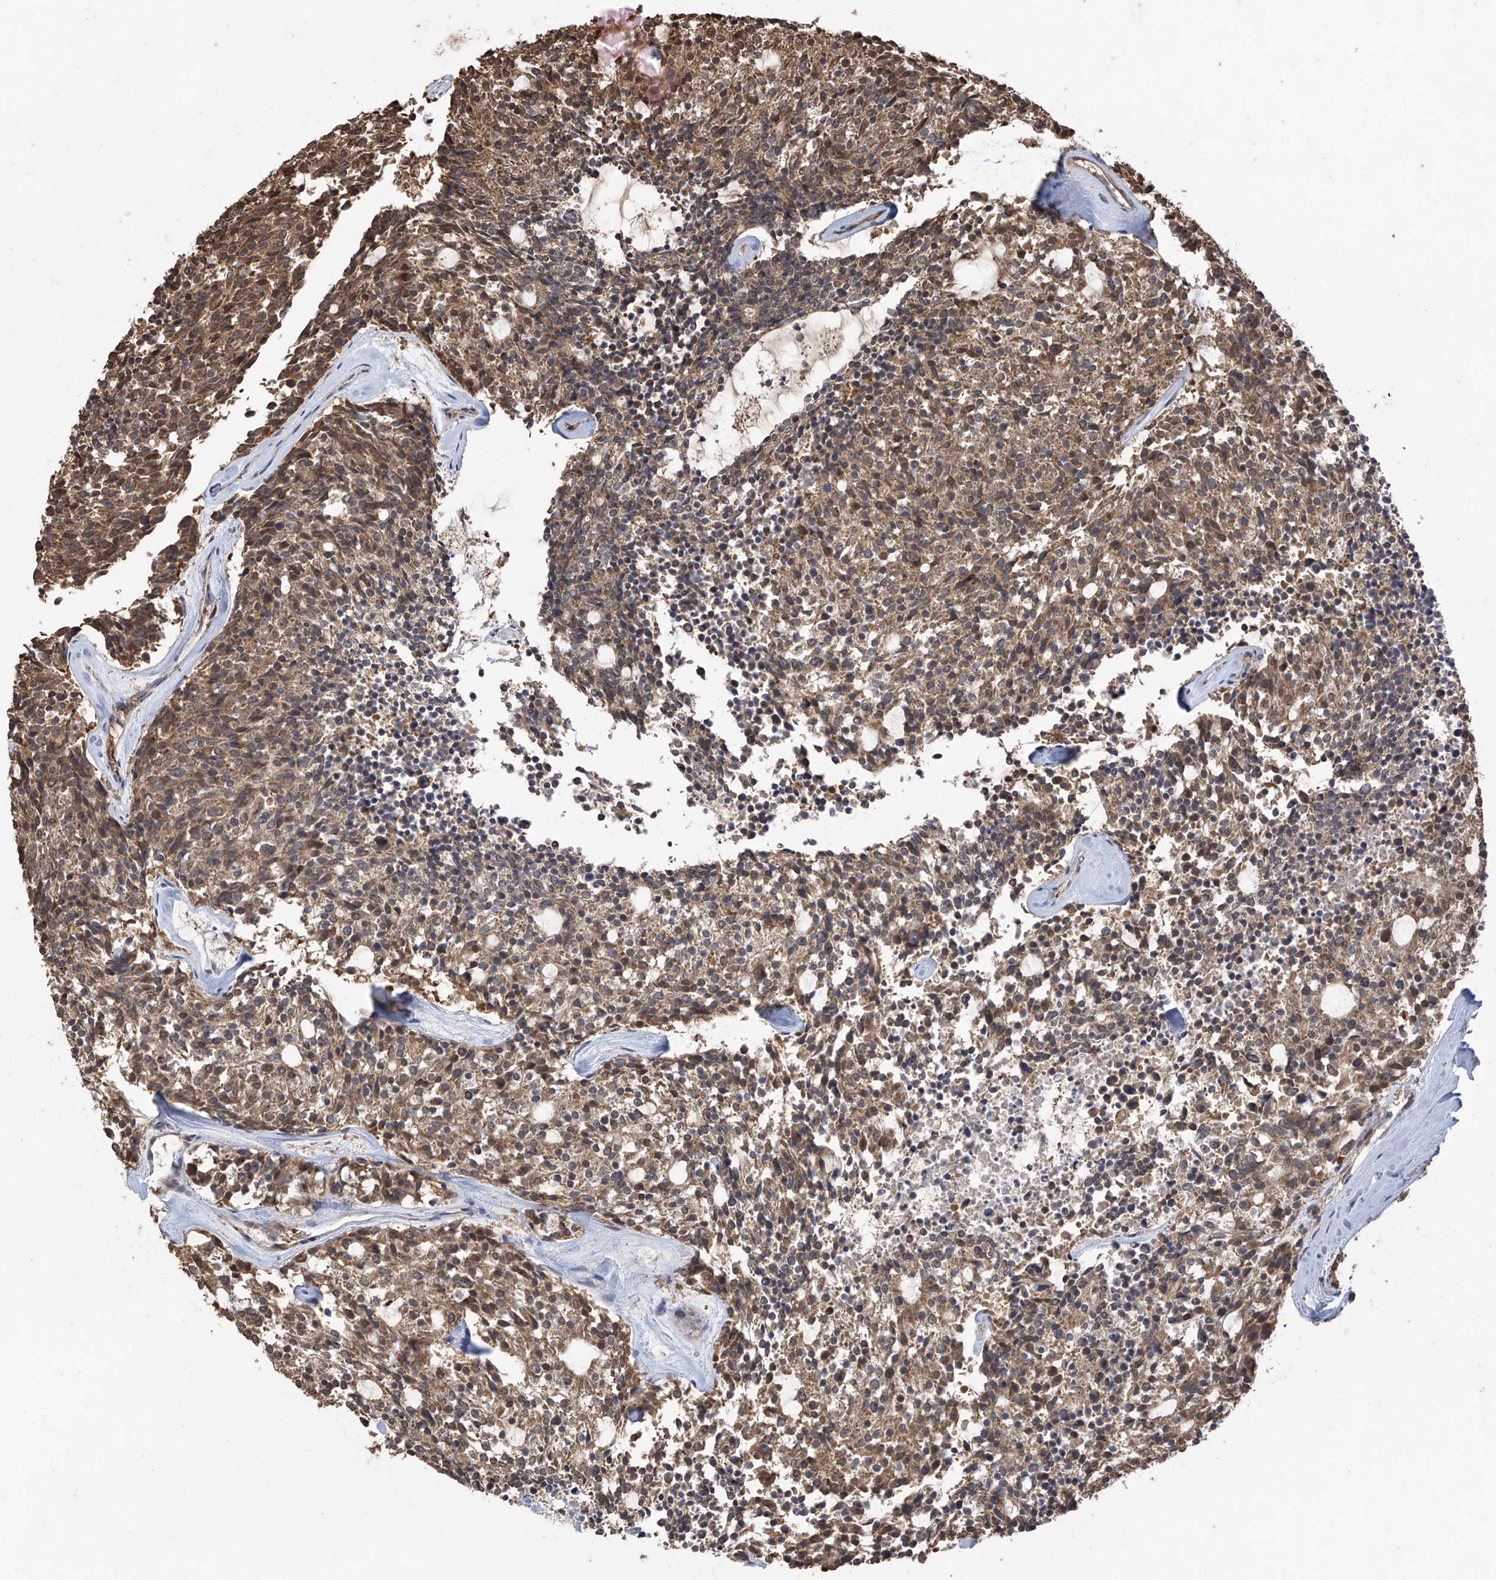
{"staining": {"intensity": "moderate", "quantity": ">75%", "location": "cytoplasmic/membranous"}, "tissue": "carcinoid", "cell_type": "Tumor cells", "image_type": "cancer", "snomed": [{"axis": "morphology", "description": "Carcinoid, malignant, NOS"}, {"axis": "topography", "description": "Pancreas"}], "caption": "This is a histology image of immunohistochemistry staining of carcinoid (malignant), which shows moderate expression in the cytoplasmic/membranous of tumor cells.", "gene": "PNPT1", "patient": {"sex": "female", "age": 54}}